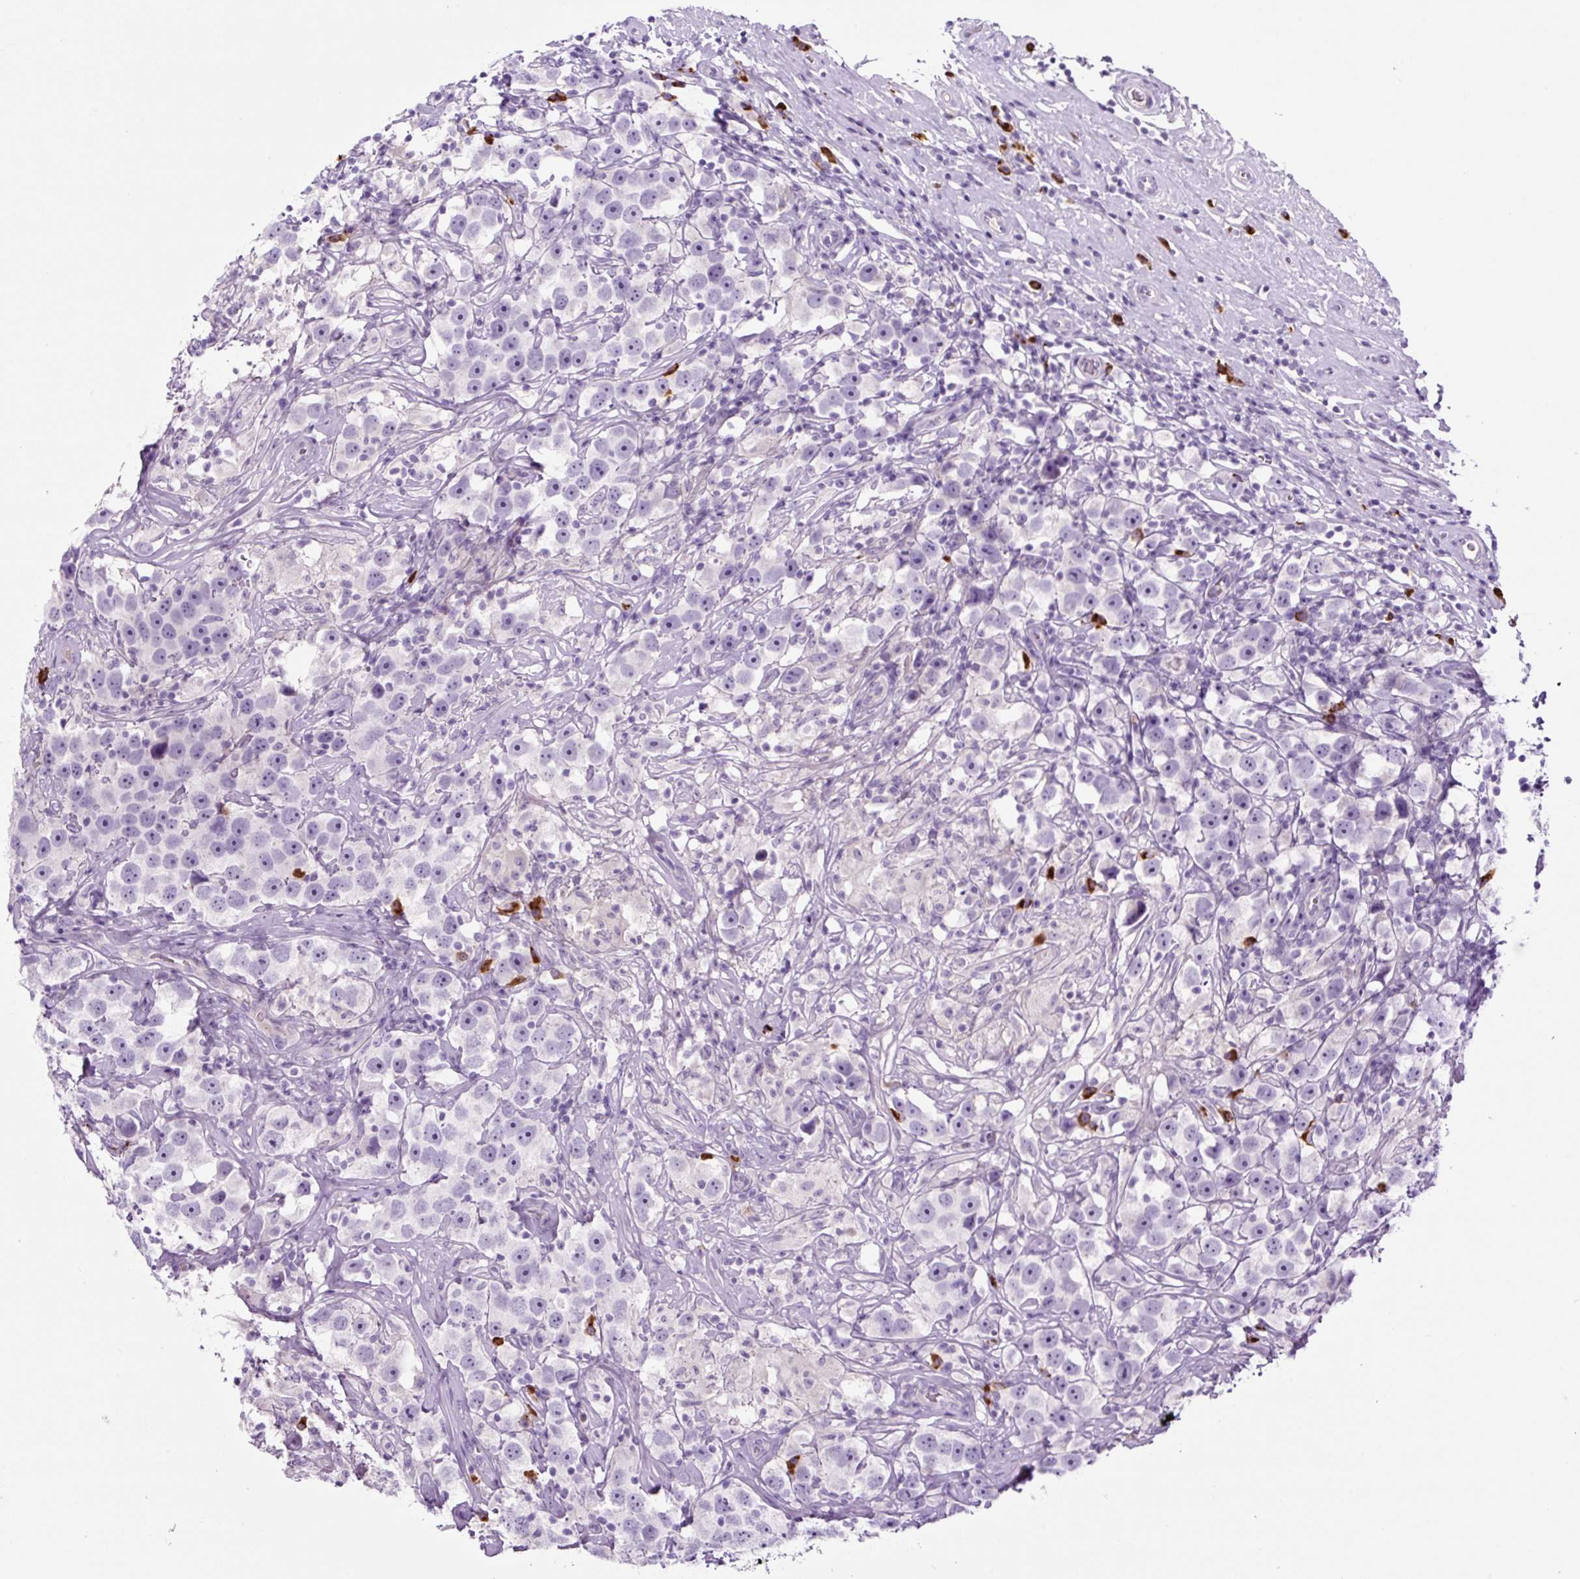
{"staining": {"intensity": "negative", "quantity": "none", "location": "none"}, "tissue": "testis cancer", "cell_type": "Tumor cells", "image_type": "cancer", "snomed": [{"axis": "morphology", "description": "Seminoma, NOS"}, {"axis": "topography", "description": "Testis"}], "caption": "Tumor cells are negative for protein expression in human testis seminoma. (Stains: DAB (3,3'-diaminobenzidine) immunohistochemistry with hematoxylin counter stain, Microscopy: brightfield microscopy at high magnification).", "gene": "RNF212B", "patient": {"sex": "male", "age": 49}}